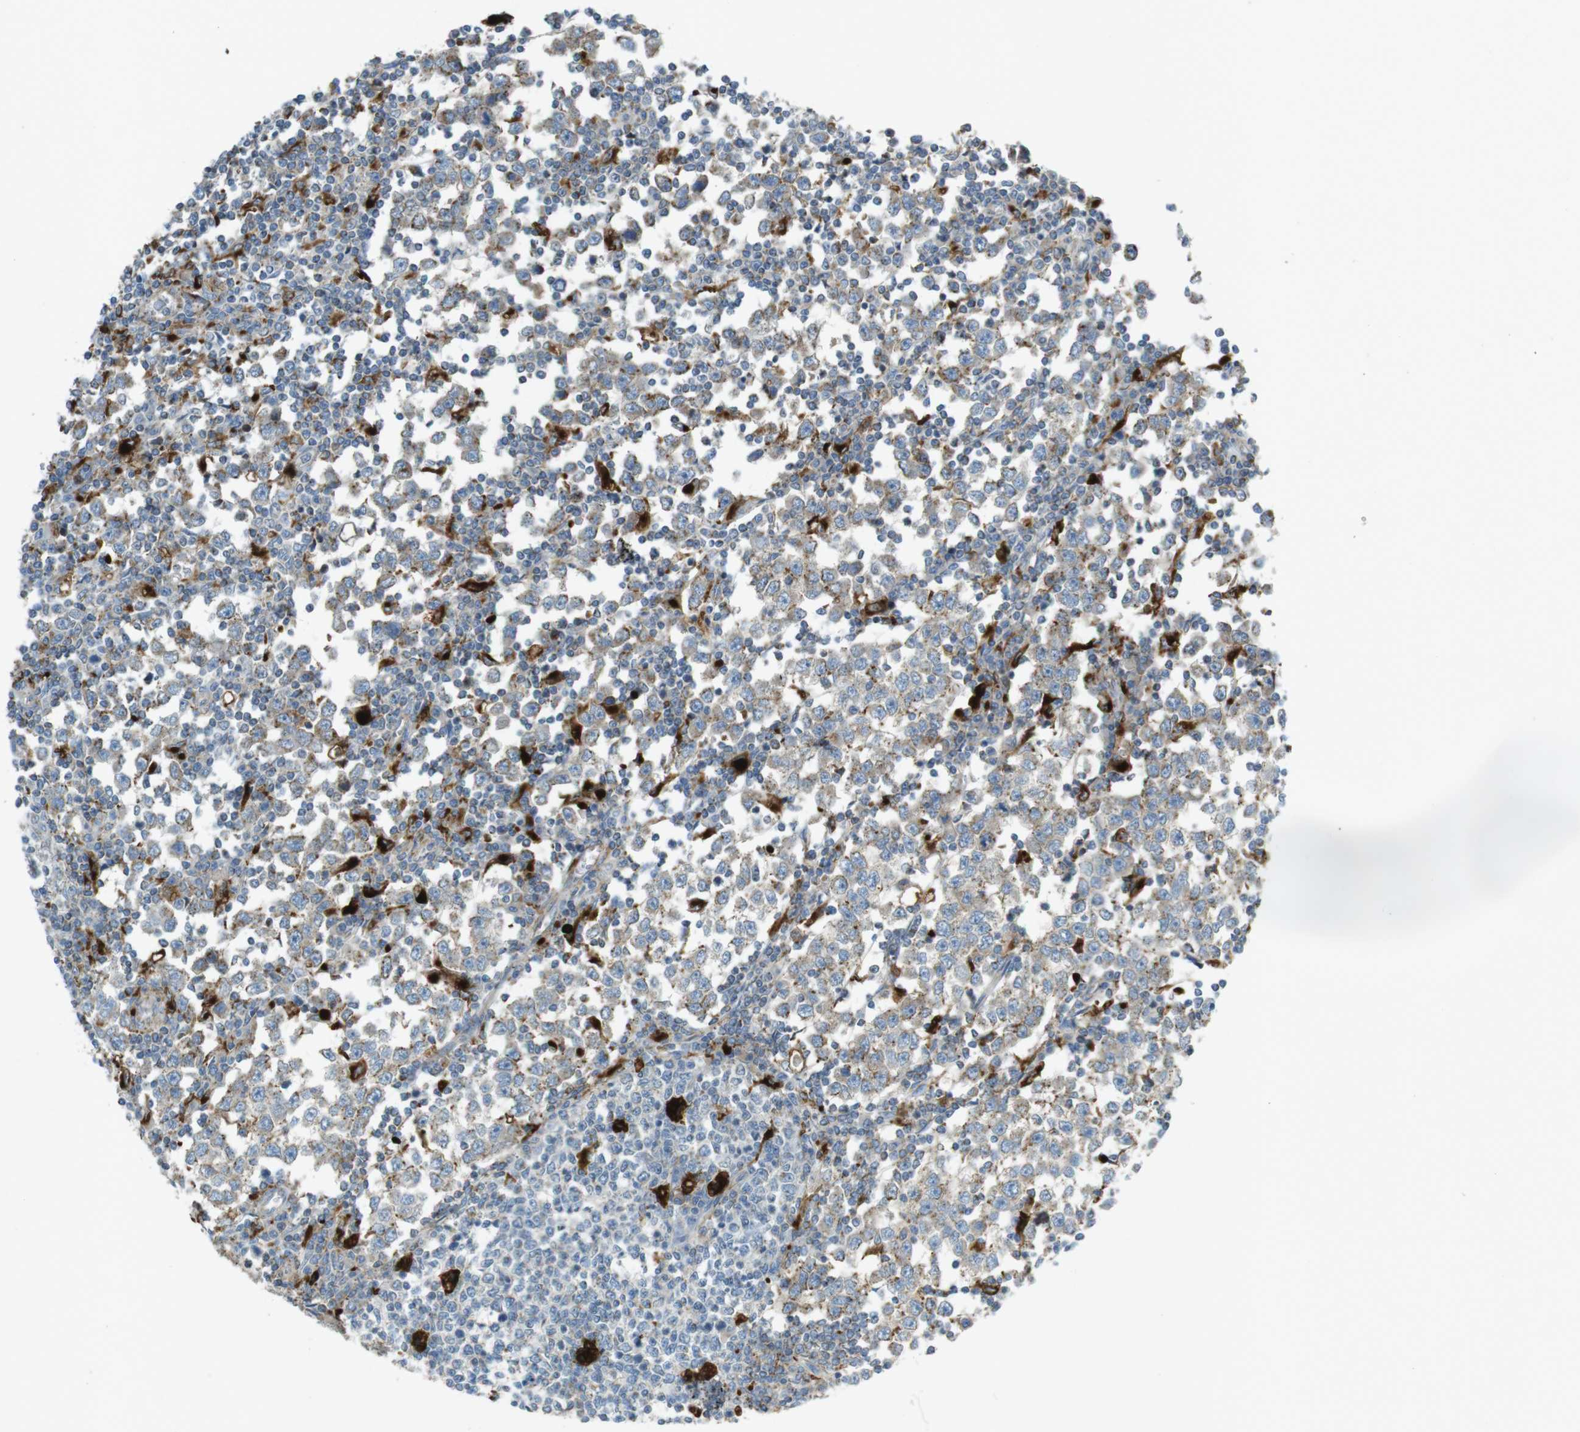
{"staining": {"intensity": "moderate", "quantity": "25%-75%", "location": "cytoplasmic/membranous"}, "tissue": "testis cancer", "cell_type": "Tumor cells", "image_type": "cancer", "snomed": [{"axis": "morphology", "description": "Seminoma, NOS"}, {"axis": "topography", "description": "Testis"}], "caption": "About 25%-75% of tumor cells in seminoma (testis) demonstrate moderate cytoplasmic/membranous protein staining as visualized by brown immunohistochemical staining.", "gene": "LAMP1", "patient": {"sex": "male", "age": 65}}